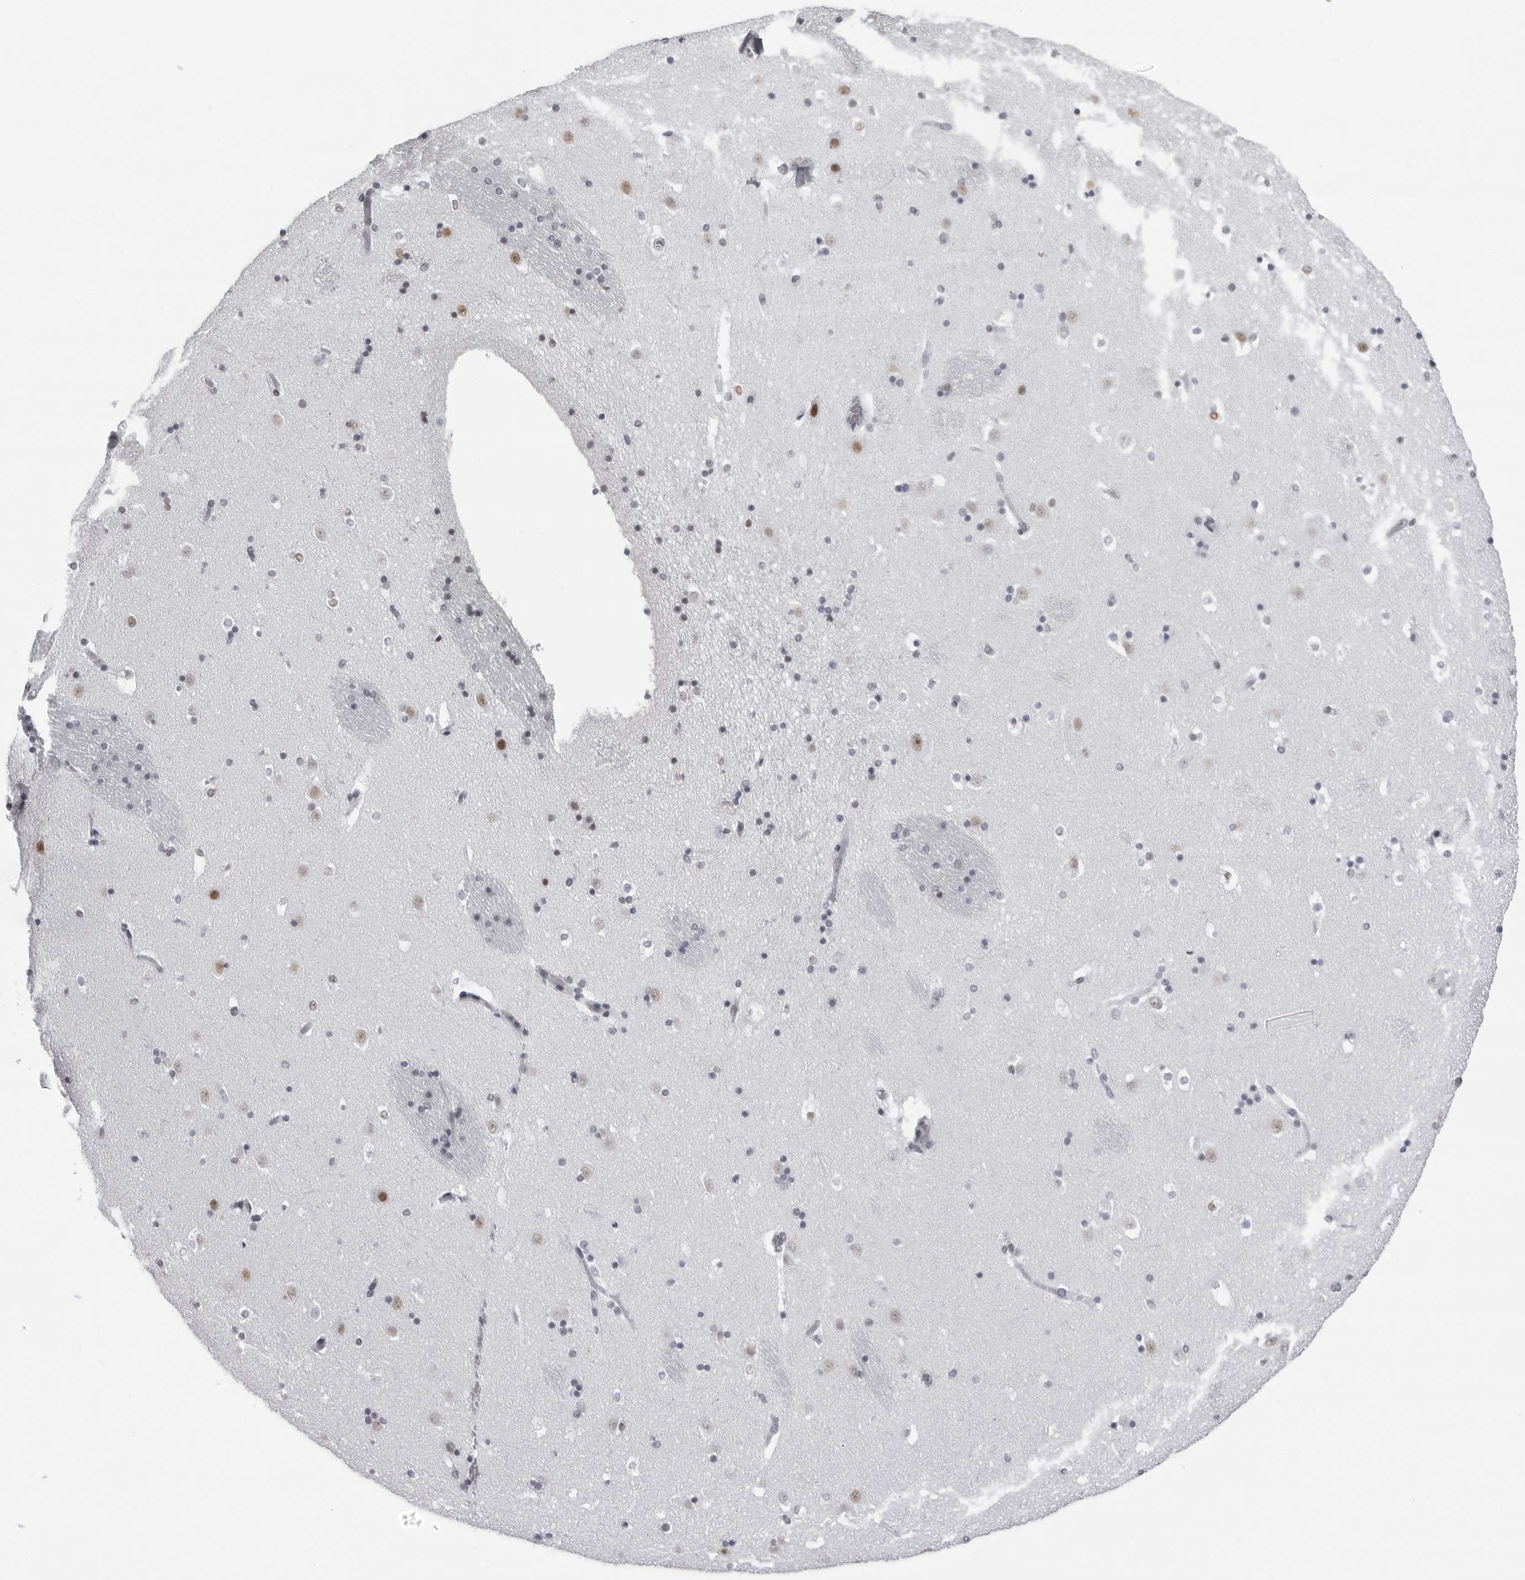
{"staining": {"intensity": "negative", "quantity": "none", "location": "none"}, "tissue": "caudate", "cell_type": "Glial cells", "image_type": "normal", "snomed": [{"axis": "morphology", "description": "Normal tissue, NOS"}, {"axis": "topography", "description": "Lateral ventricle wall"}], "caption": "The histopathology image displays no significant expression in glial cells of caudate.", "gene": "ESPN", "patient": {"sex": "male", "age": 45}}